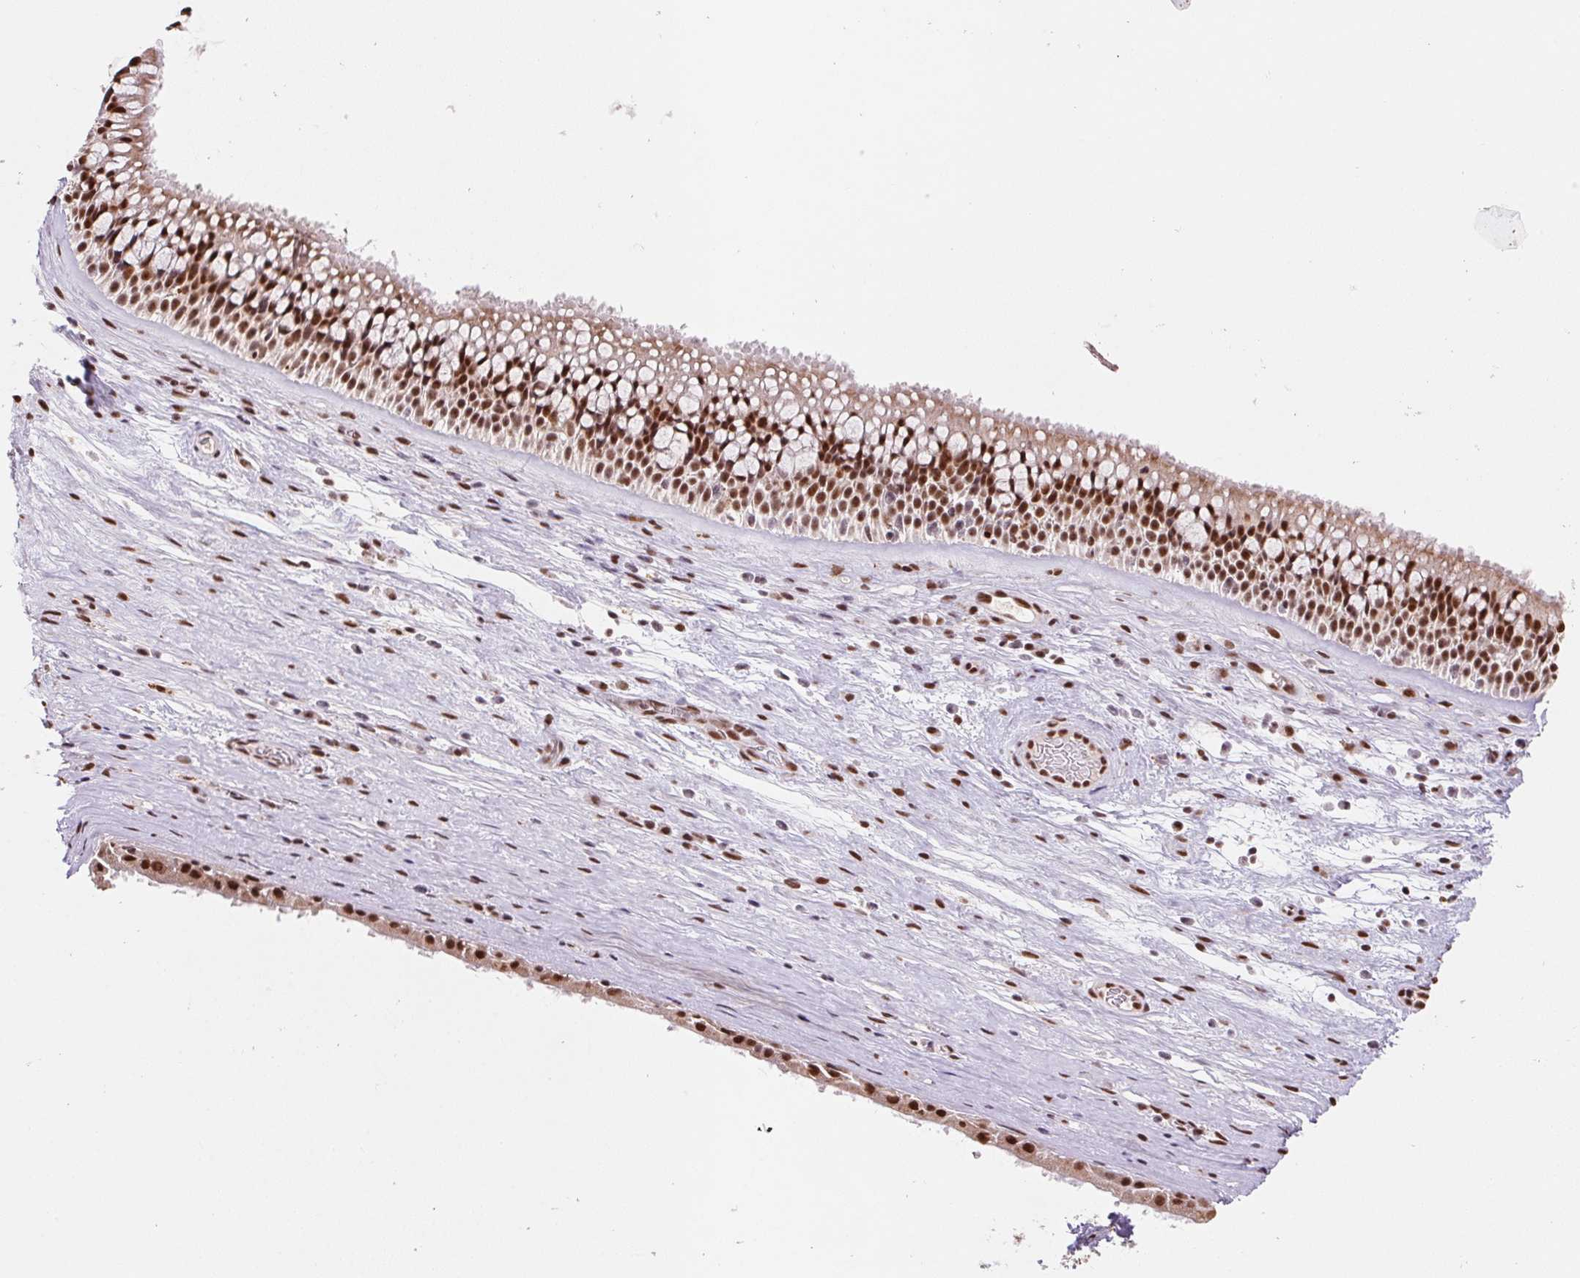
{"staining": {"intensity": "strong", "quantity": ">75%", "location": "nuclear"}, "tissue": "nasopharynx", "cell_type": "Respiratory epithelial cells", "image_type": "normal", "snomed": [{"axis": "morphology", "description": "Normal tissue, NOS"}, {"axis": "topography", "description": "Nasopharynx"}], "caption": "Nasopharynx stained with DAB IHC displays high levels of strong nuclear expression in approximately >75% of respiratory epithelial cells. Using DAB (3,3'-diaminobenzidine) (brown) and hematoxylin (blue) stains, captured at high magnification using brightfield microscopy.", "gene": "SNRPG", "patient": {"sex": "male", "age": 74}}